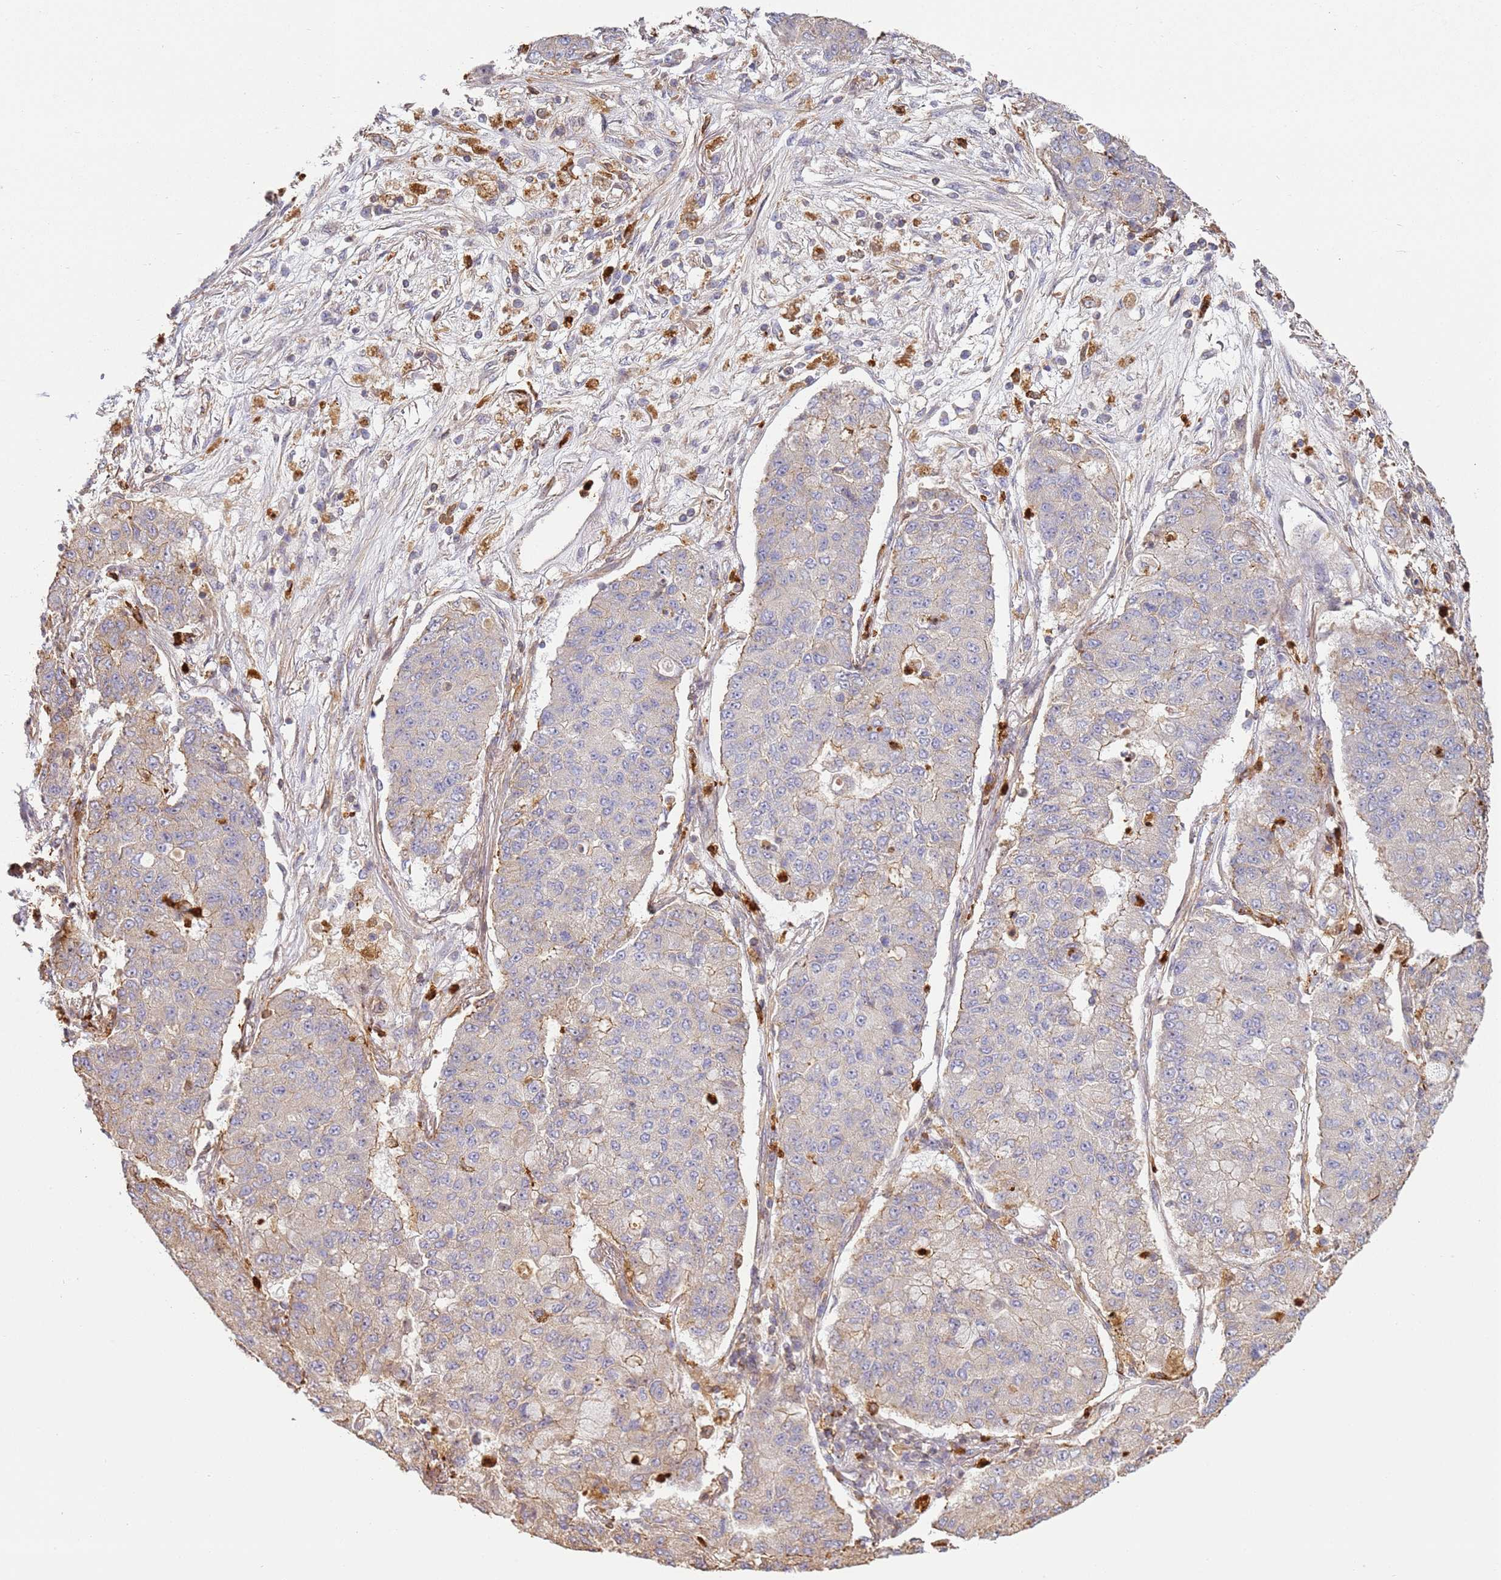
{"staining": {"intensity": "negative", "quantity": "none", "location": "none"}, "tissue": "lung cancer", "cell_type": "Tumor cells", "image_type": "cancer", "snomed": [{"axis": "morphology", "description": "Squamous cell carcinoma, NOS"}, {"axis": "topography", "description": "Lung"}], "caption": "High magnification brightfield microscopy of lung squamous cell carcinoma stained with DAB (3,3'-diaminobenzidine) (brown) and counterstained with hematoxylin (blue): tumor cells show no significant staining.", "gene": "NDUFAF4", "patient": {"sex": "male", "age": 74}}